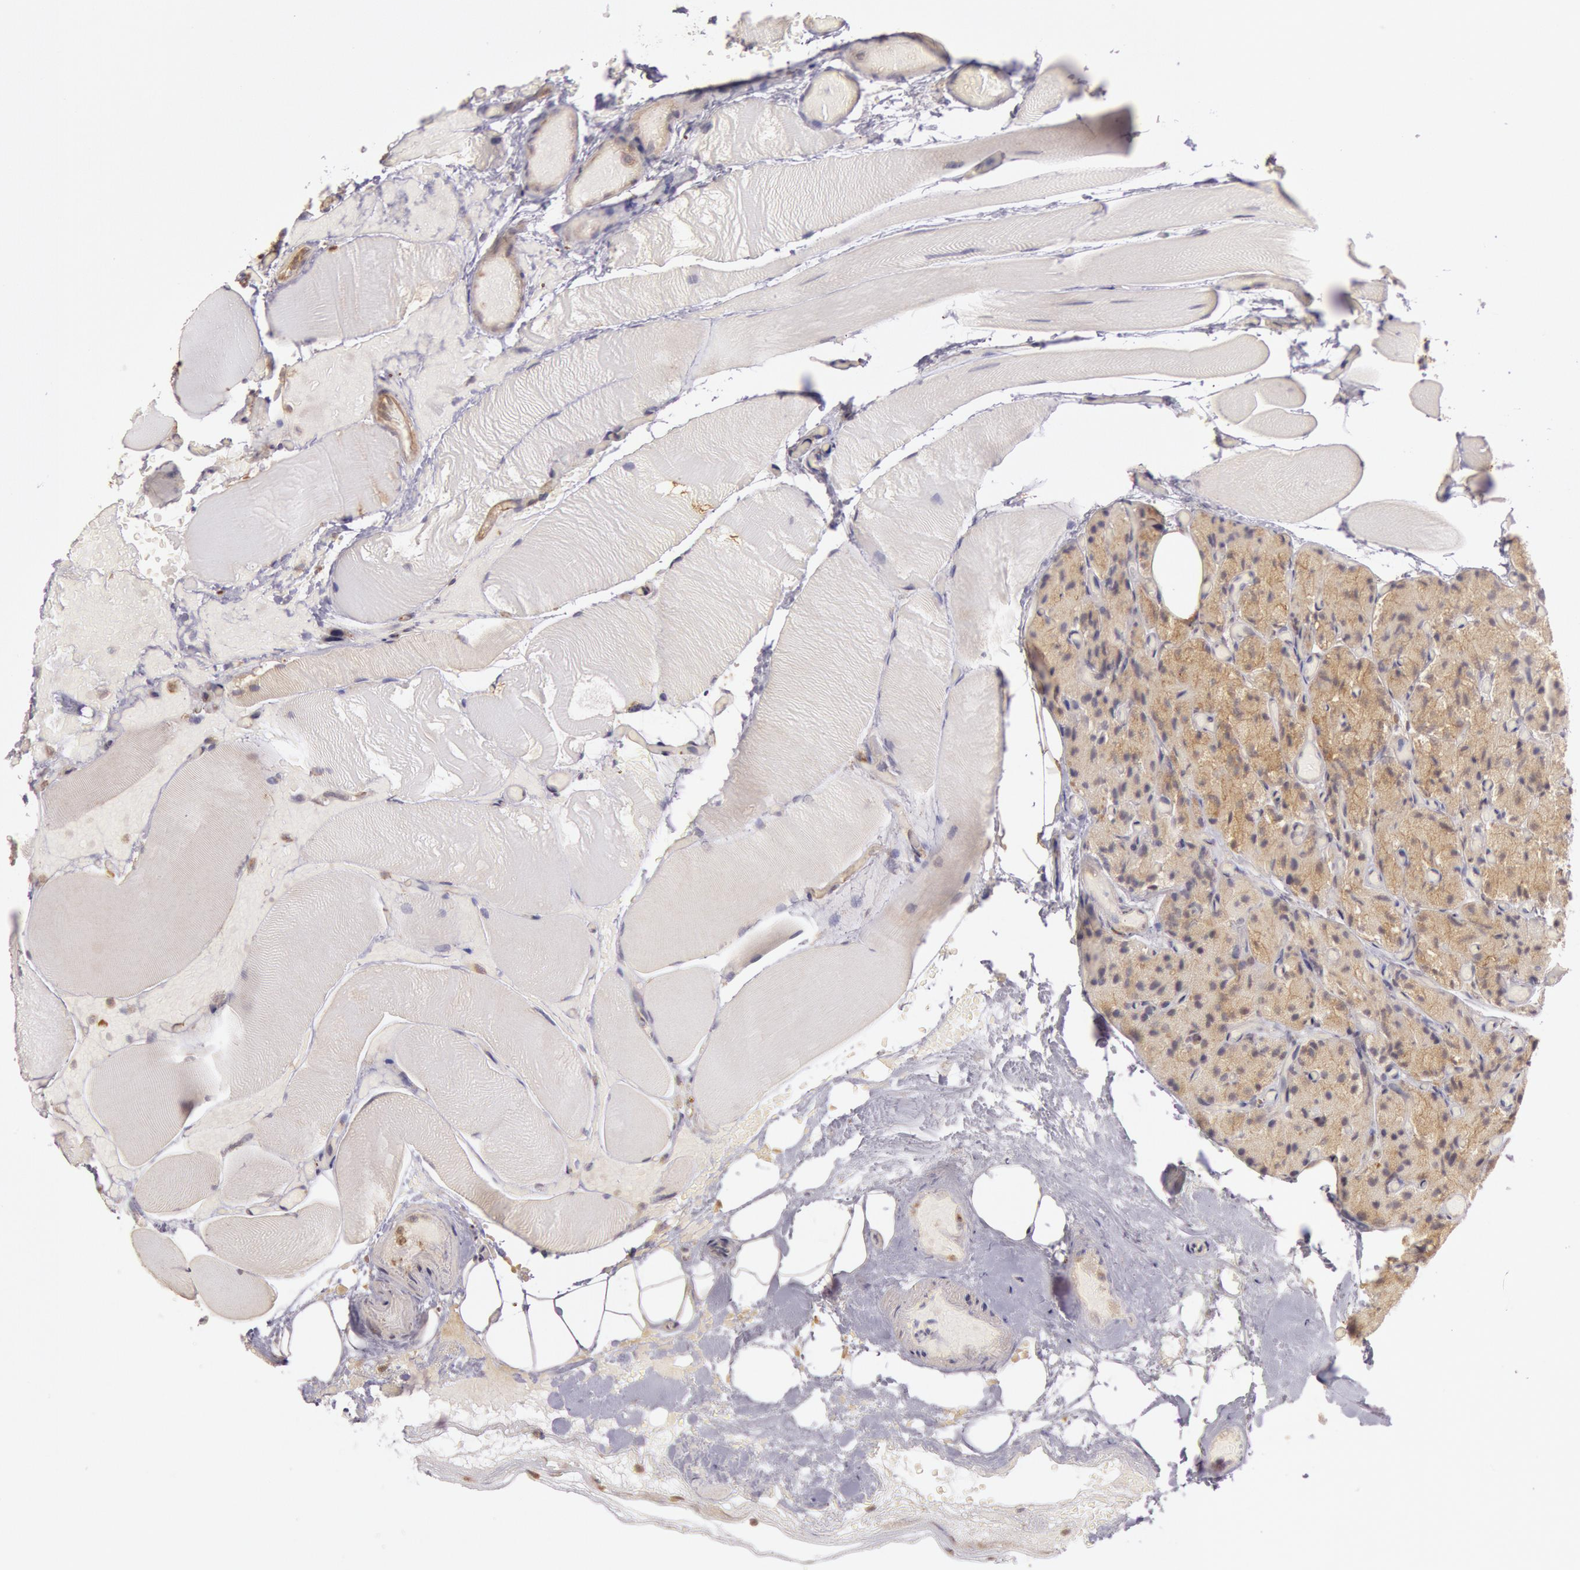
{"staining": {"intensity": "moderate", "quantity": ">75%", "location": "cytoplasmic/membranous"}, "tissue": "parathyroid gland", "cell_type": "Glandular cells", "image_type": "normal", "snomed": [{"axis": "morphology", "description": "Normal tissue, NOS"}, {"axis": "topography", "description": "Skeletal muscle"}, {"axis": "topography", "description": "Parathyroid gland"}], "caption": "IHC (DAB (3,3'-diaminobenzidine)) staining of unremarkable parathyroid gland displays moderate cytoplasmic/membranous protein staining in about >75% of glandular cells.", "gene": "NMT2", "patient": {"sex": "female", "age": 37}}